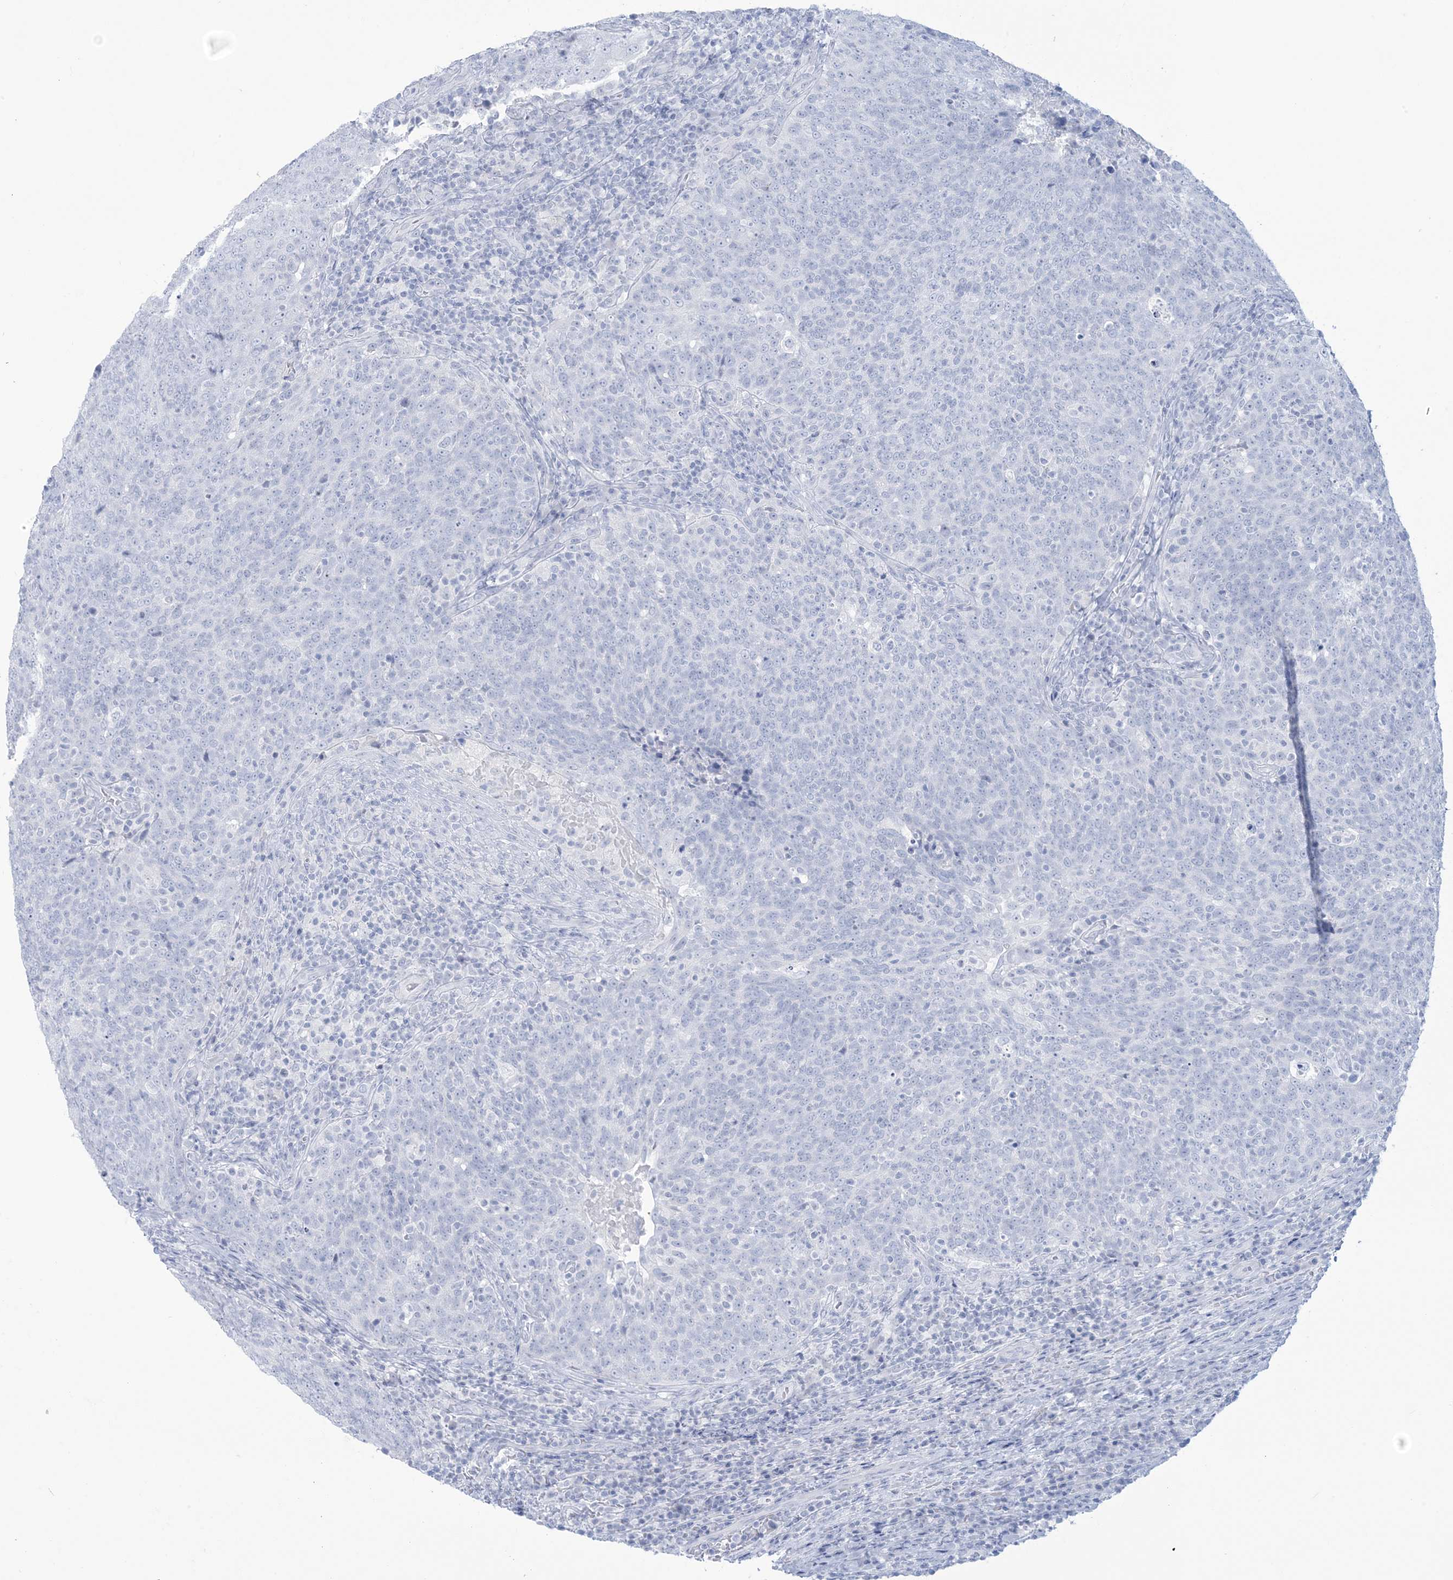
{"staining": {"intensity": "negative", "quantity": "none", "location": "none"}, "tissue": "head and neck cancer", "cell_type": "Tumor cells", "image_type": "cancer", "snomed": [{"axis": "morphology", "description": "Squamous cell carcinoma, NOS"}, {"axis": "morphology", "description": "Squamous cell carcinoma, metastatic, NOS"}, {"axis": "topography", "description": "Lymph node"}, {"axis": "topography", "description": "Head-Neck"}], "caption": "Tumor cells show no significant staining in head and neck cancer. (DAB immunohistochemistry (IHC) with hematoxylin counter stain).", "gene": "AGXT", "patient": {"sex": "male", "age": 62}}